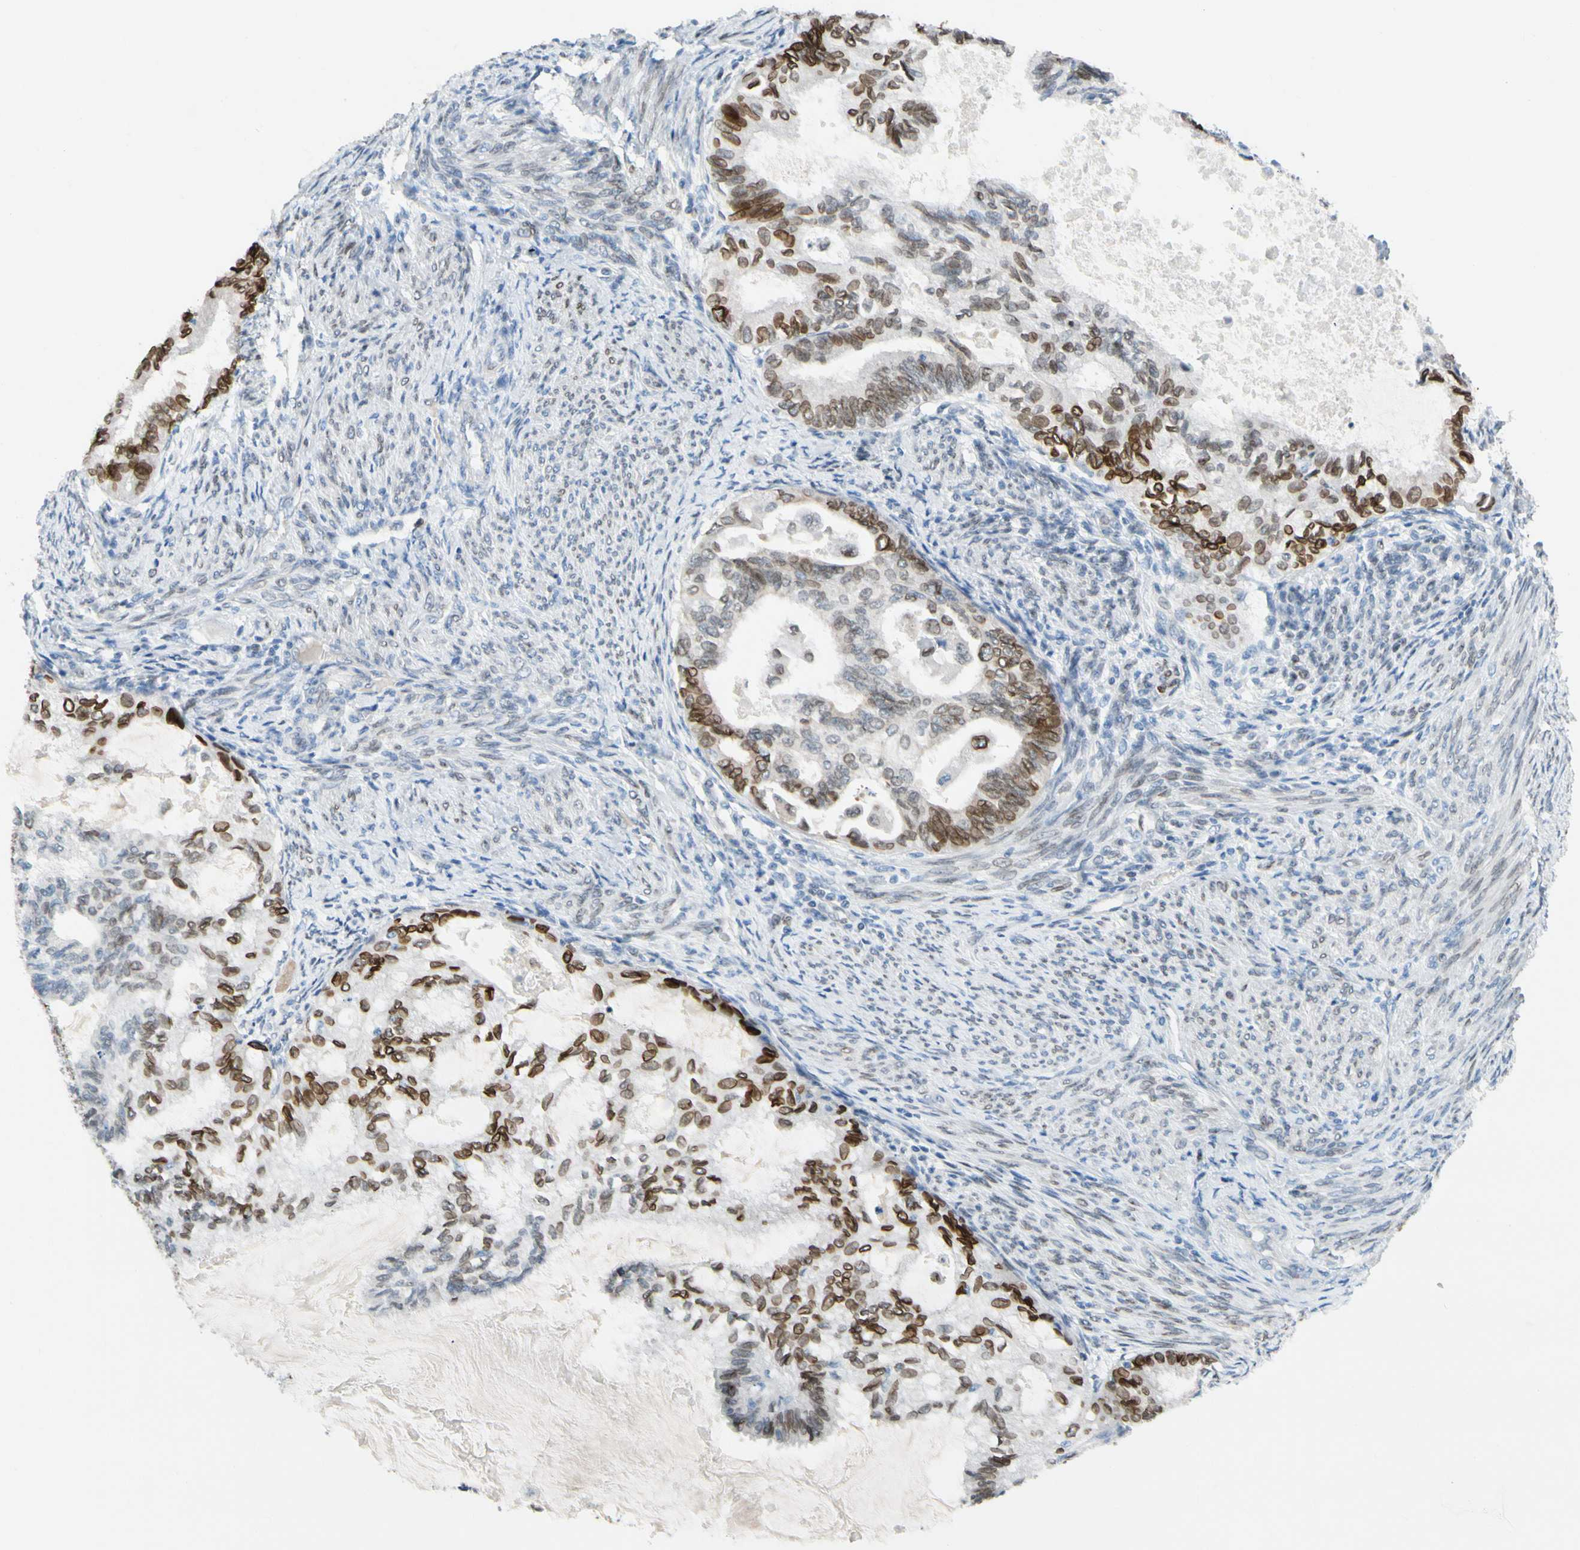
{"staining": {"intensity": "moderate", "quantity": ">75%", "location": "cytoplasmic/membranous,nuclear"}, "tissue": "cervical cancer", "cell_type": "Tumor cells", "image_type": "cancer", "snomed": [{"axis": "morphology", "description": "Normal tissue, NOS"}, {"axis": "morphology", "description": "Adenocarcinoma, NOS"}, {"axis": "topography", "description": "Cervix"}, {"axis": "topography", "description": "Endometrium"}], "caption": "This is a photomicrograph of immunohistochemistry staining of adenocarcinoma (cervical), which shows moderate staining in the cytoplasmic/membranous and nuclear of tumor cells.", "gene": "ZNF132", "patient": {"sex": "female", "age": 86}}